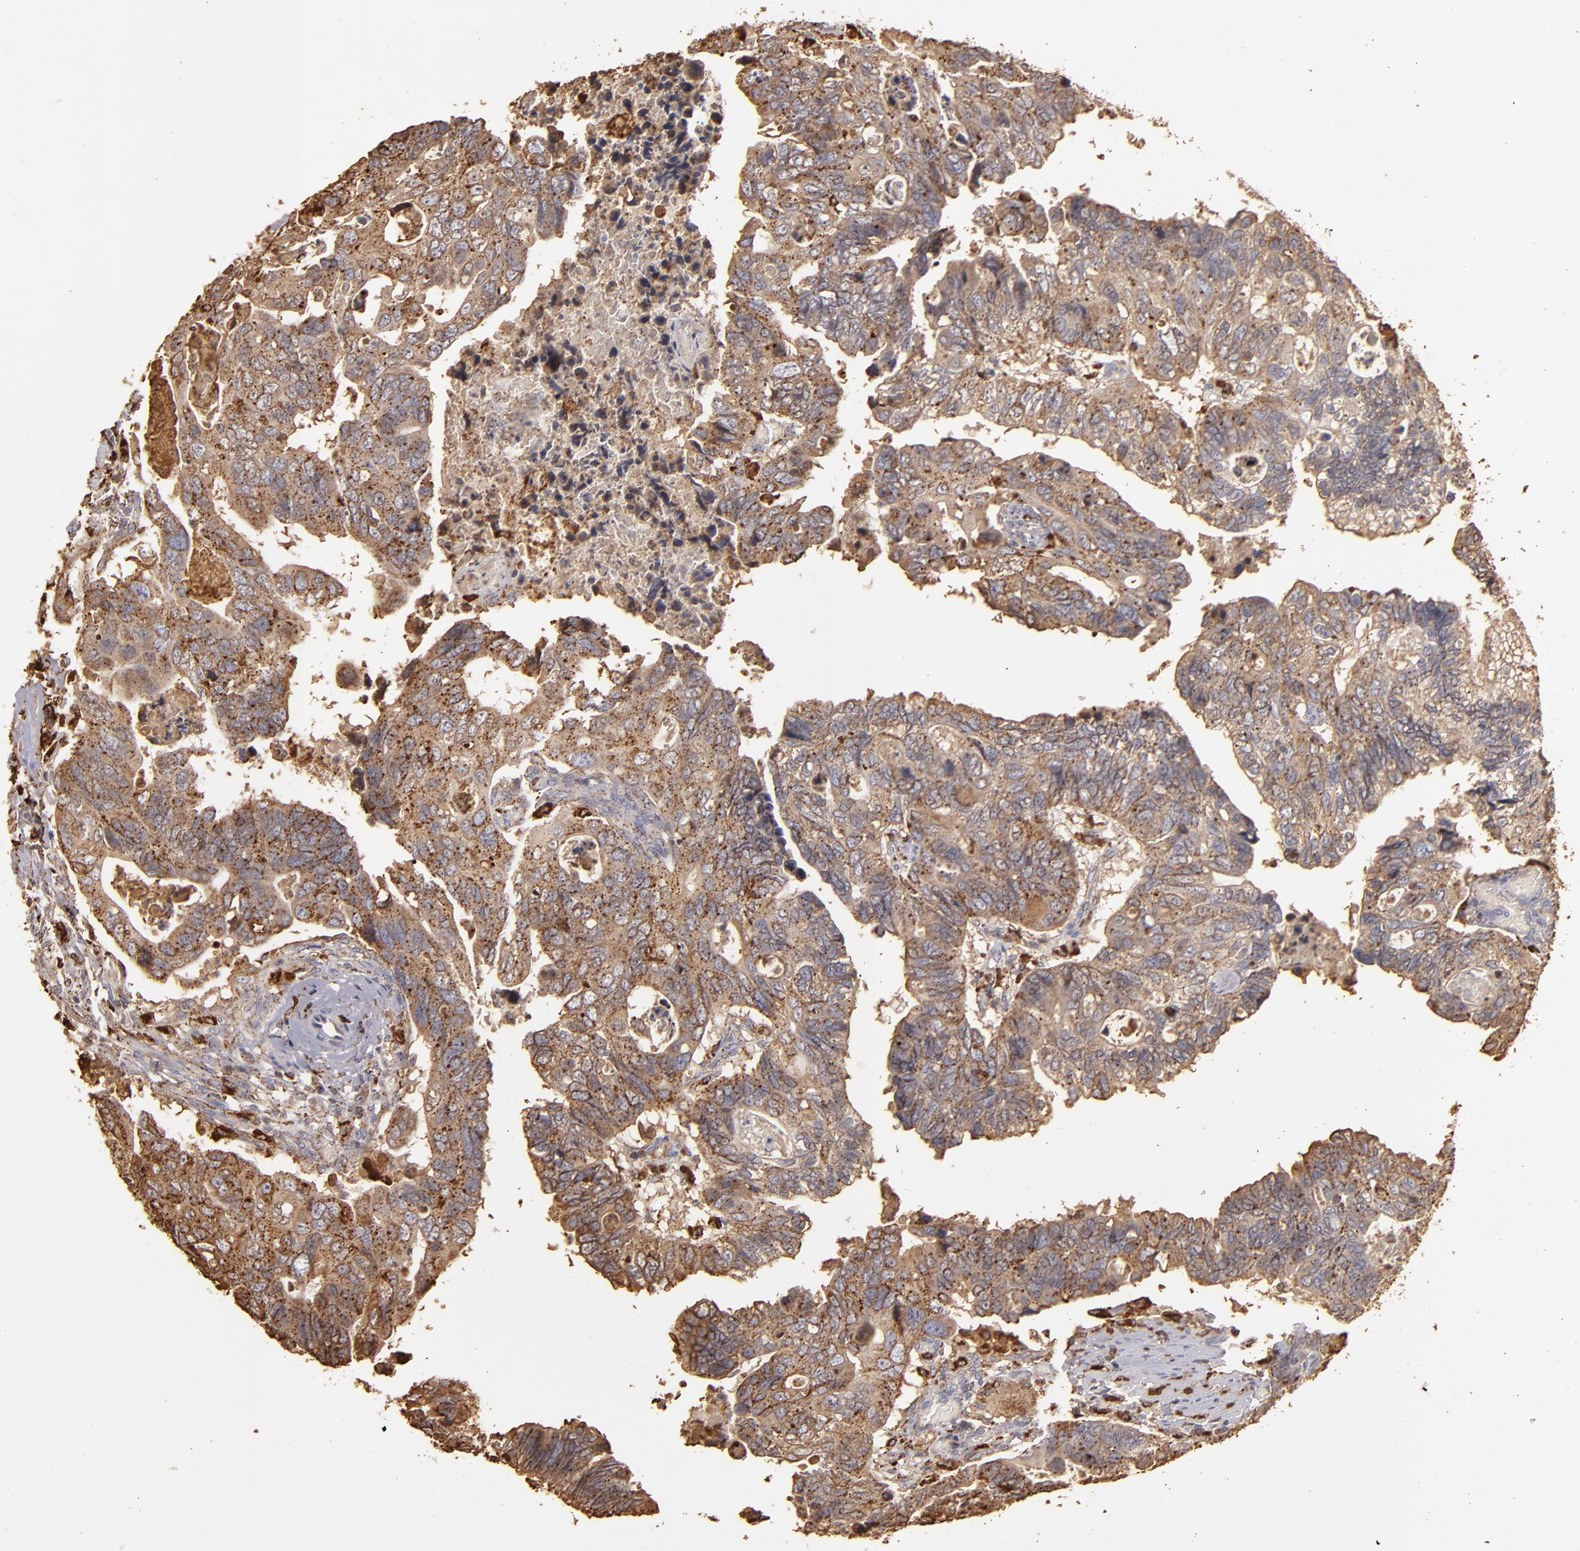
{"staining": {"intensity": "moderate", "quantity": ">75%", "location": "cytoplasmic/membranous"}, "tissue": "colorectal cancer", "cell_type": "Tumor cells", "image_type": "cancer", "snomed": [{"axis": "morphology", "description": "Adenocarcinoma, NOS"}, {"axis": "topography", "description": "Rectum"}], "caption": "The photomicrograph reveals immunohistochemical staining of colorectal cancer (adenocarcinoma). There is moderate cytoplasmic/membranous staining is appreciated in approximately >75% of tumor cells. (IHC, brightfield microscopy, high magnification).", "gene": "TRAF1", "patient": {"sex": "male", "age": 53}}